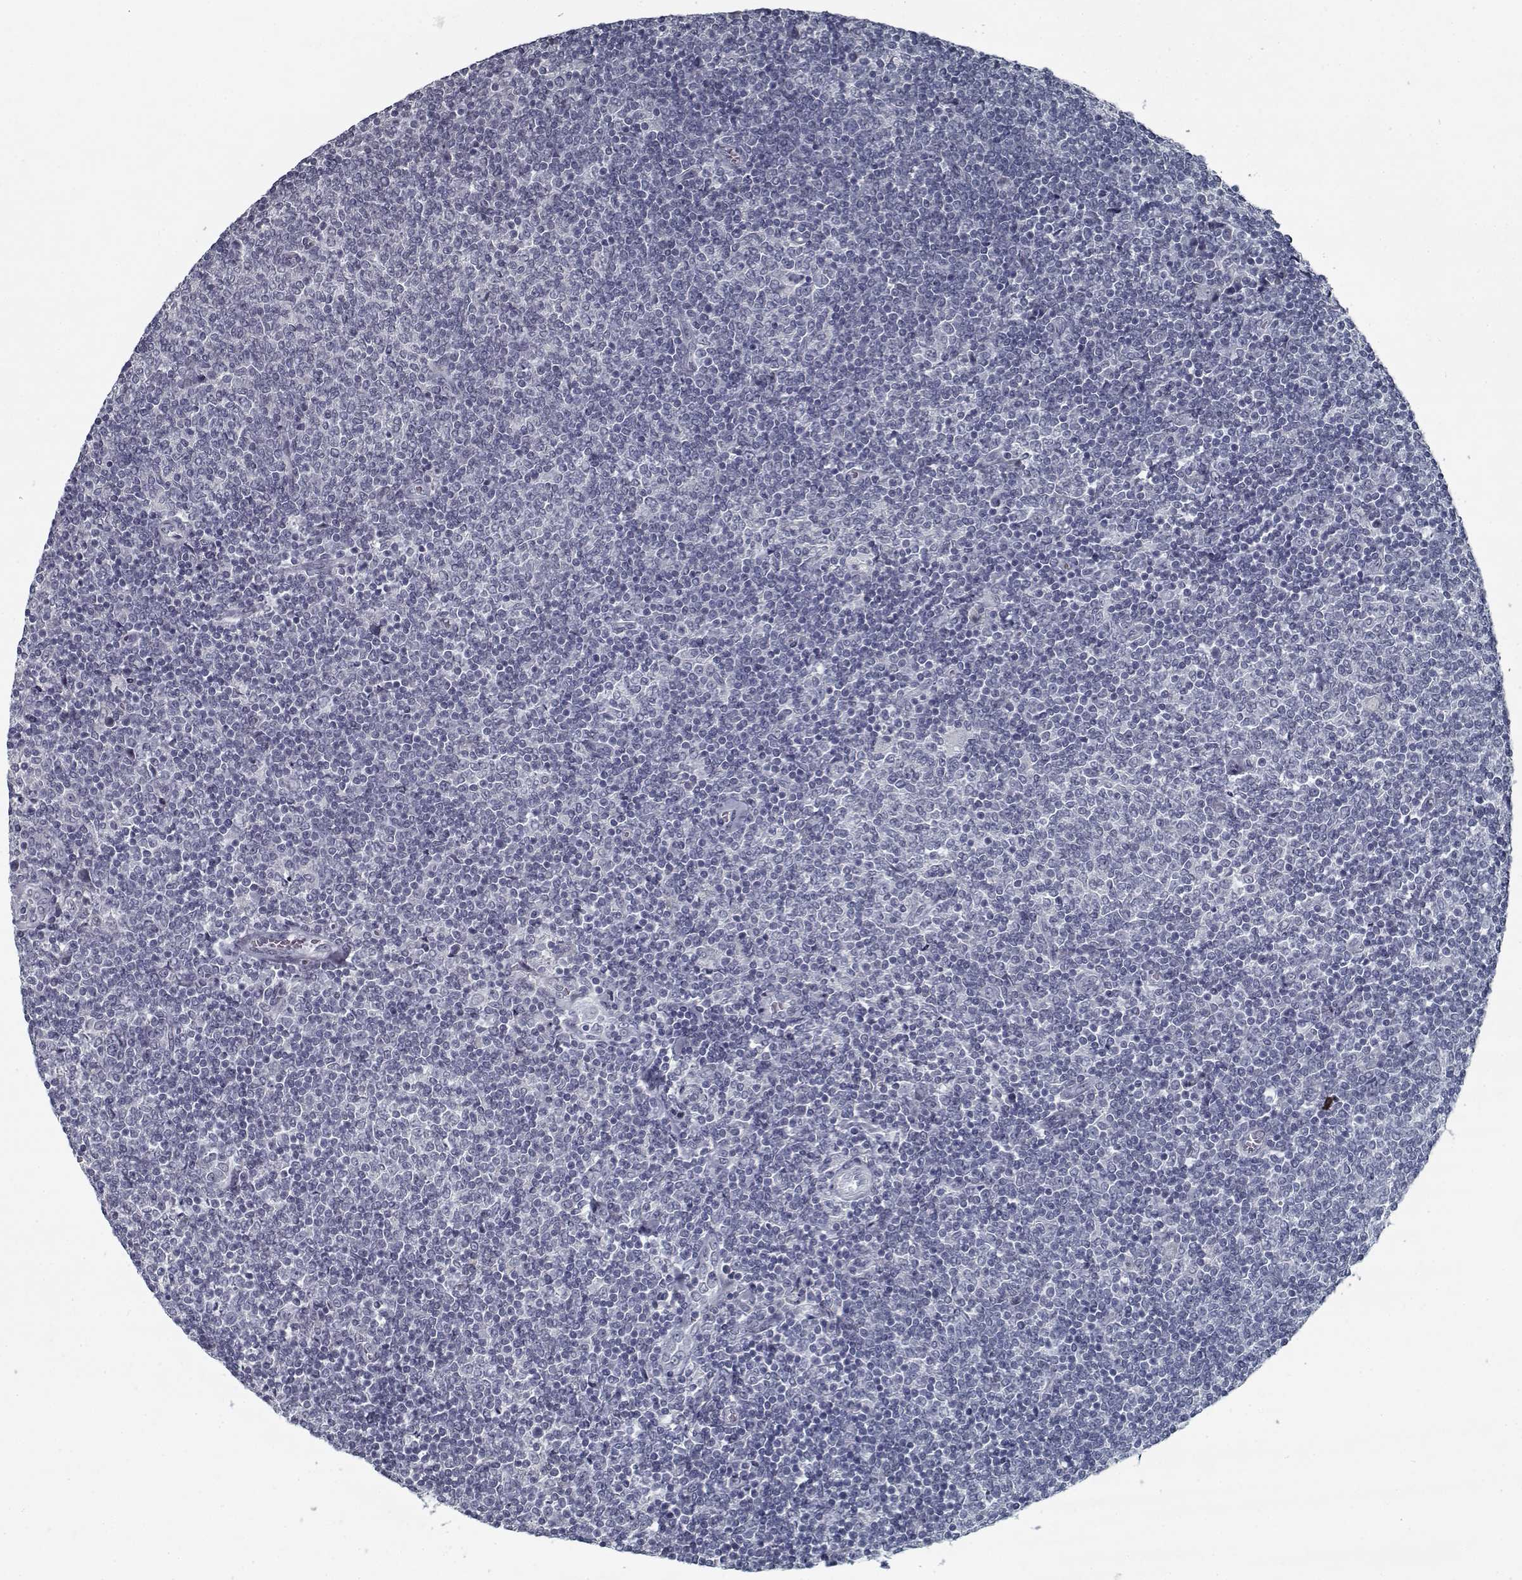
{"staining": {"intensity": "negative", "quantity": "none", "location": "none"}, "tissue": "lymphoma", "cell_type": "Tumor cells", "image_type": "cancer", "snomed": [{"axis": "morphology", "description": "Malignant lymphoma, non-Hodgkin's type, Low grade"}, {"axis": "topography", "description": "Lymph node"}], "caption": "IHC image of human malignant lymphoma, non-Hodgkin's type (low-grade) stained for a protein (brown), which demonstrates no staining in tumor cells.", "gene": "GAD2", "patient": {"sex": "male", "age": 52}}